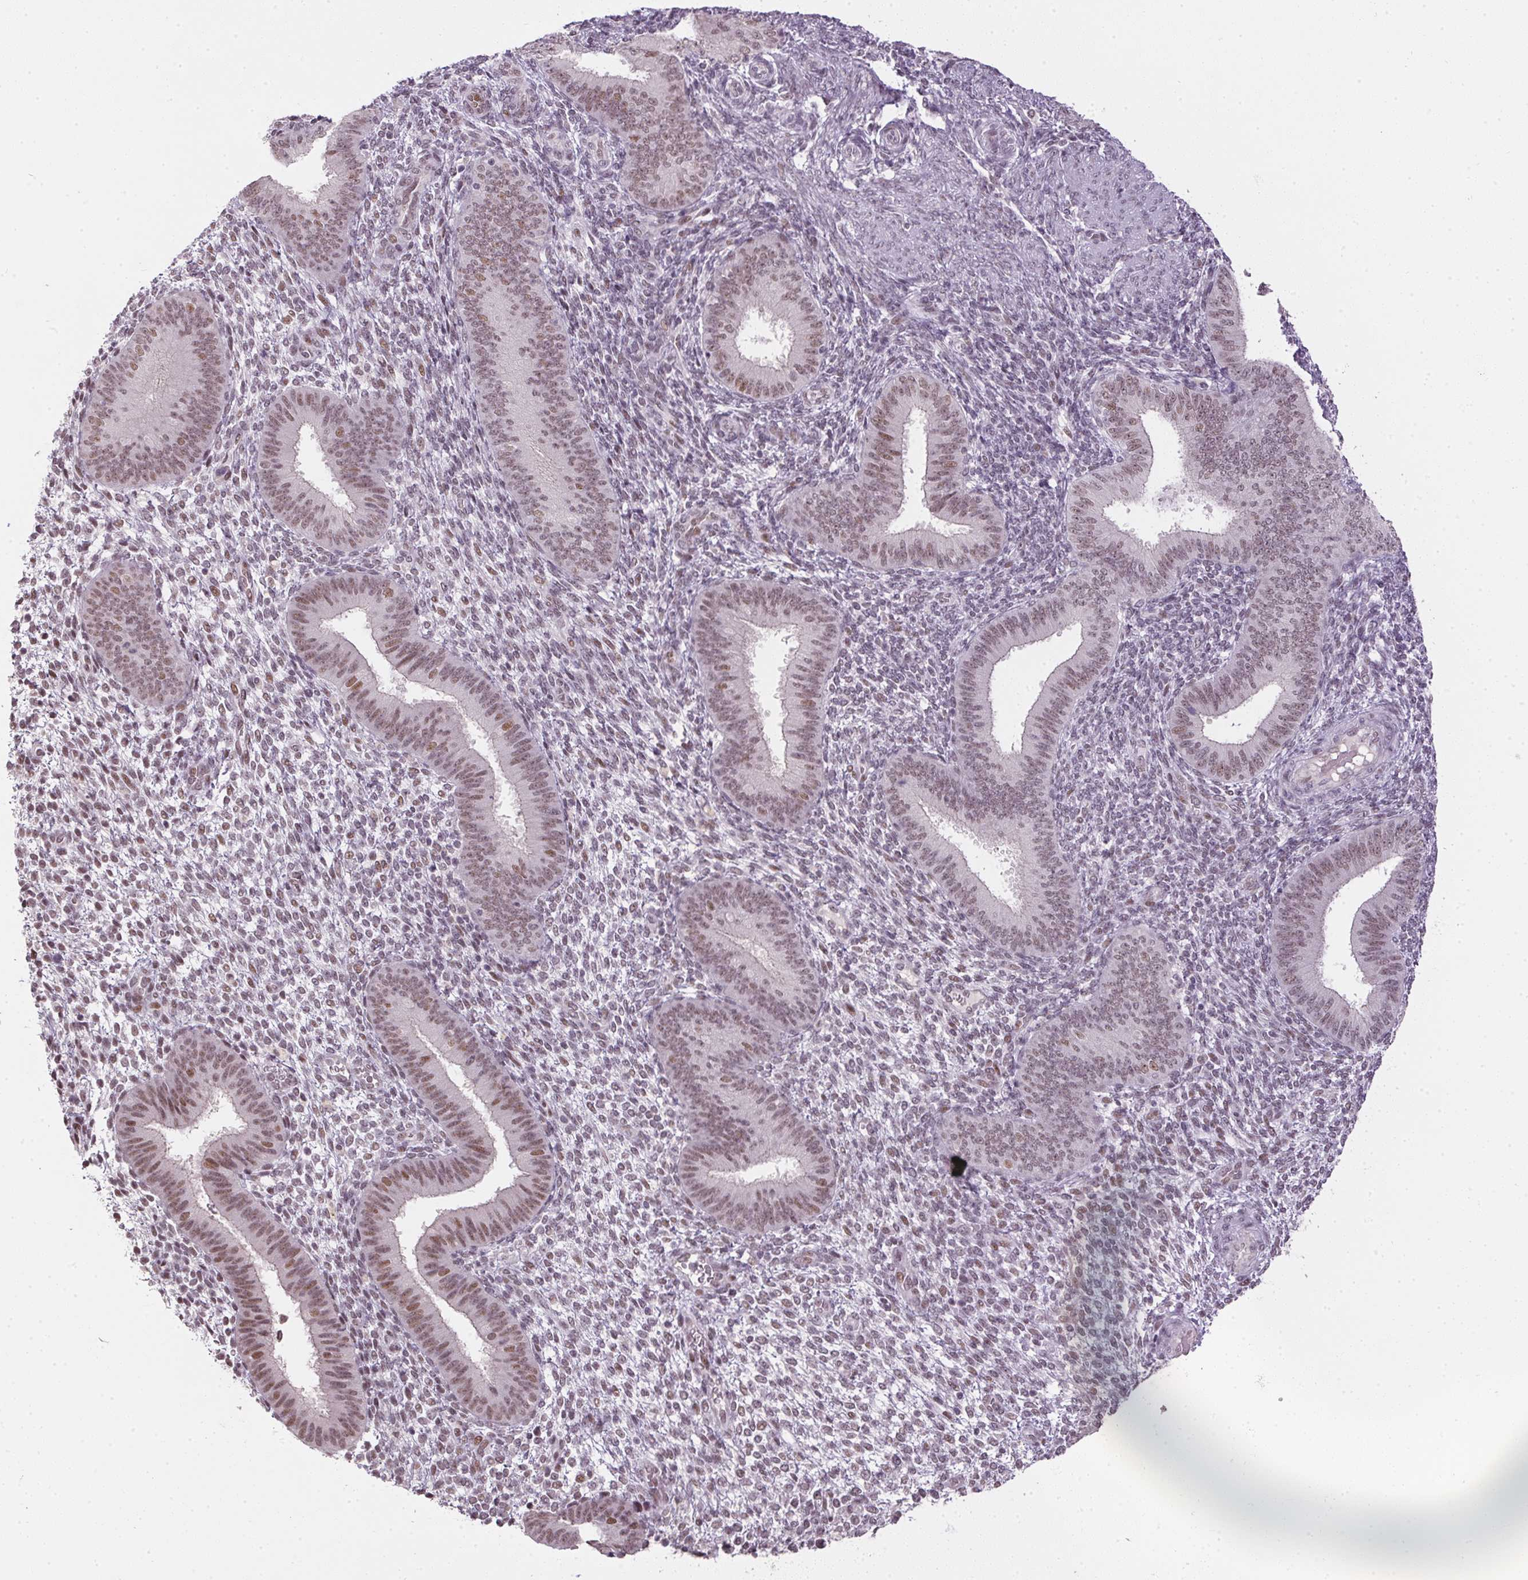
{"staining": {"intensity": "negative", "quantity": "none", "location": "none"}, "tissue": "endometrium", "cell_type": "Cells in endometrial stroma", "image_type": "normal", "snomed": [{"axis": "morphology", "description": "Normal tissue, NOS"}, {"axis": "topography", "description": "Endometrium"}], "caption": "Immunohistochemistry (IHC) photomicrograph of unremarkable endometrium: human endometrium stained with DAB demonstrates no significant protein staining in cells in endometrial stroma. (DAB (3,3'-diaminobenzidine) immunohistochemistry (IHC) with hematoxylin counter stain).", "gene": "KDM4D", "patient": {"sex": "female", "age": 39}}